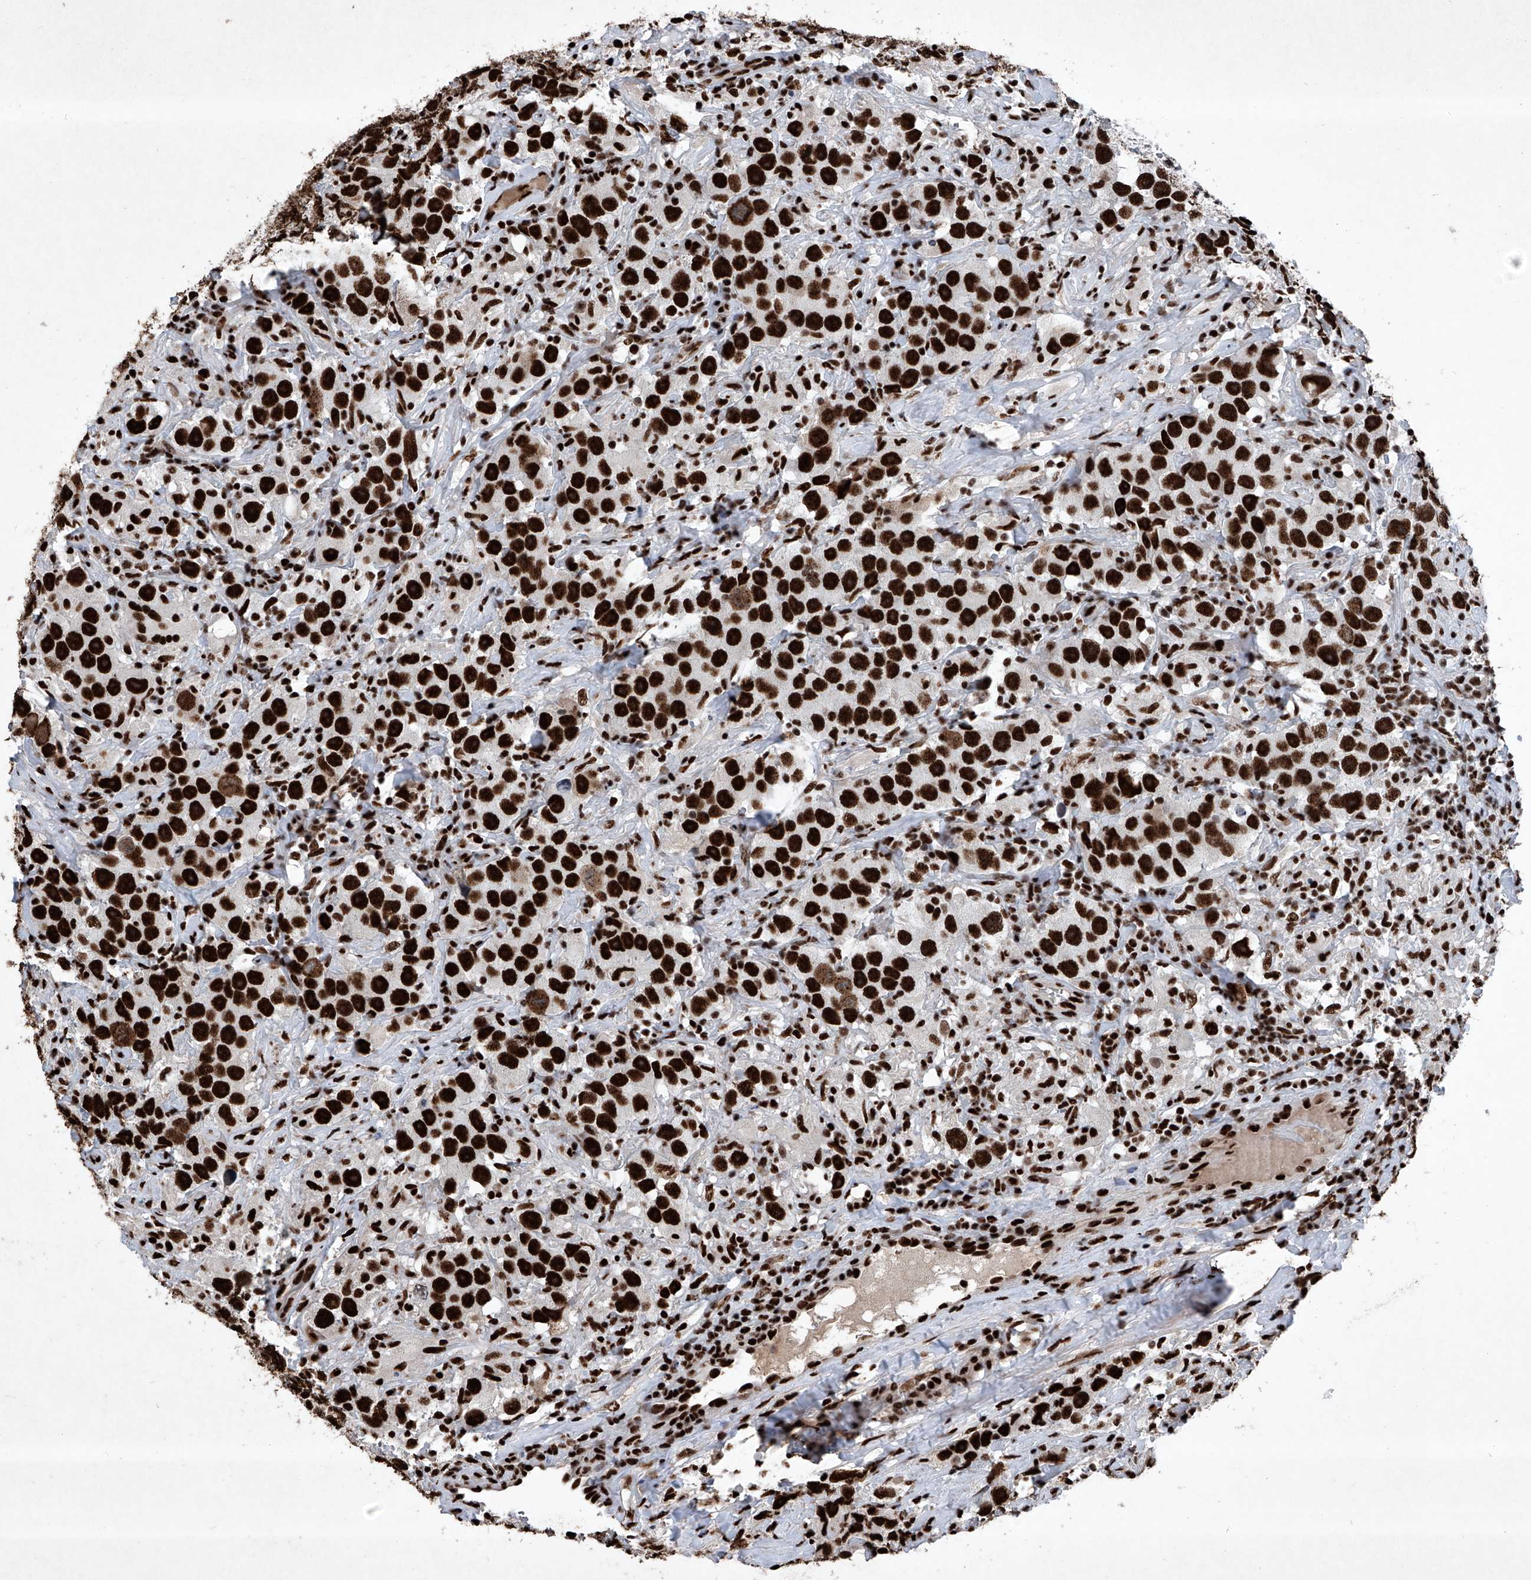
{"staining": {"intensity": "strong", "quantity": ">75%", "location": "nuclear"}, "tissue": "testis cancer", "cell_type": "Tumor cells", "image_type": "cancer", "snomed": [{"axis": "morphology", "description": "Seminoma, NOS"}, {"axis": "topography", "description": "Testis"}], "caption": "Immunohistochemical staining of testis seminoma reveals high levels of strong nuclear expression in approximately >75% of tumor cells.", "gene": "DDX39B", "patient": {"sex": "male", "age": 49}}